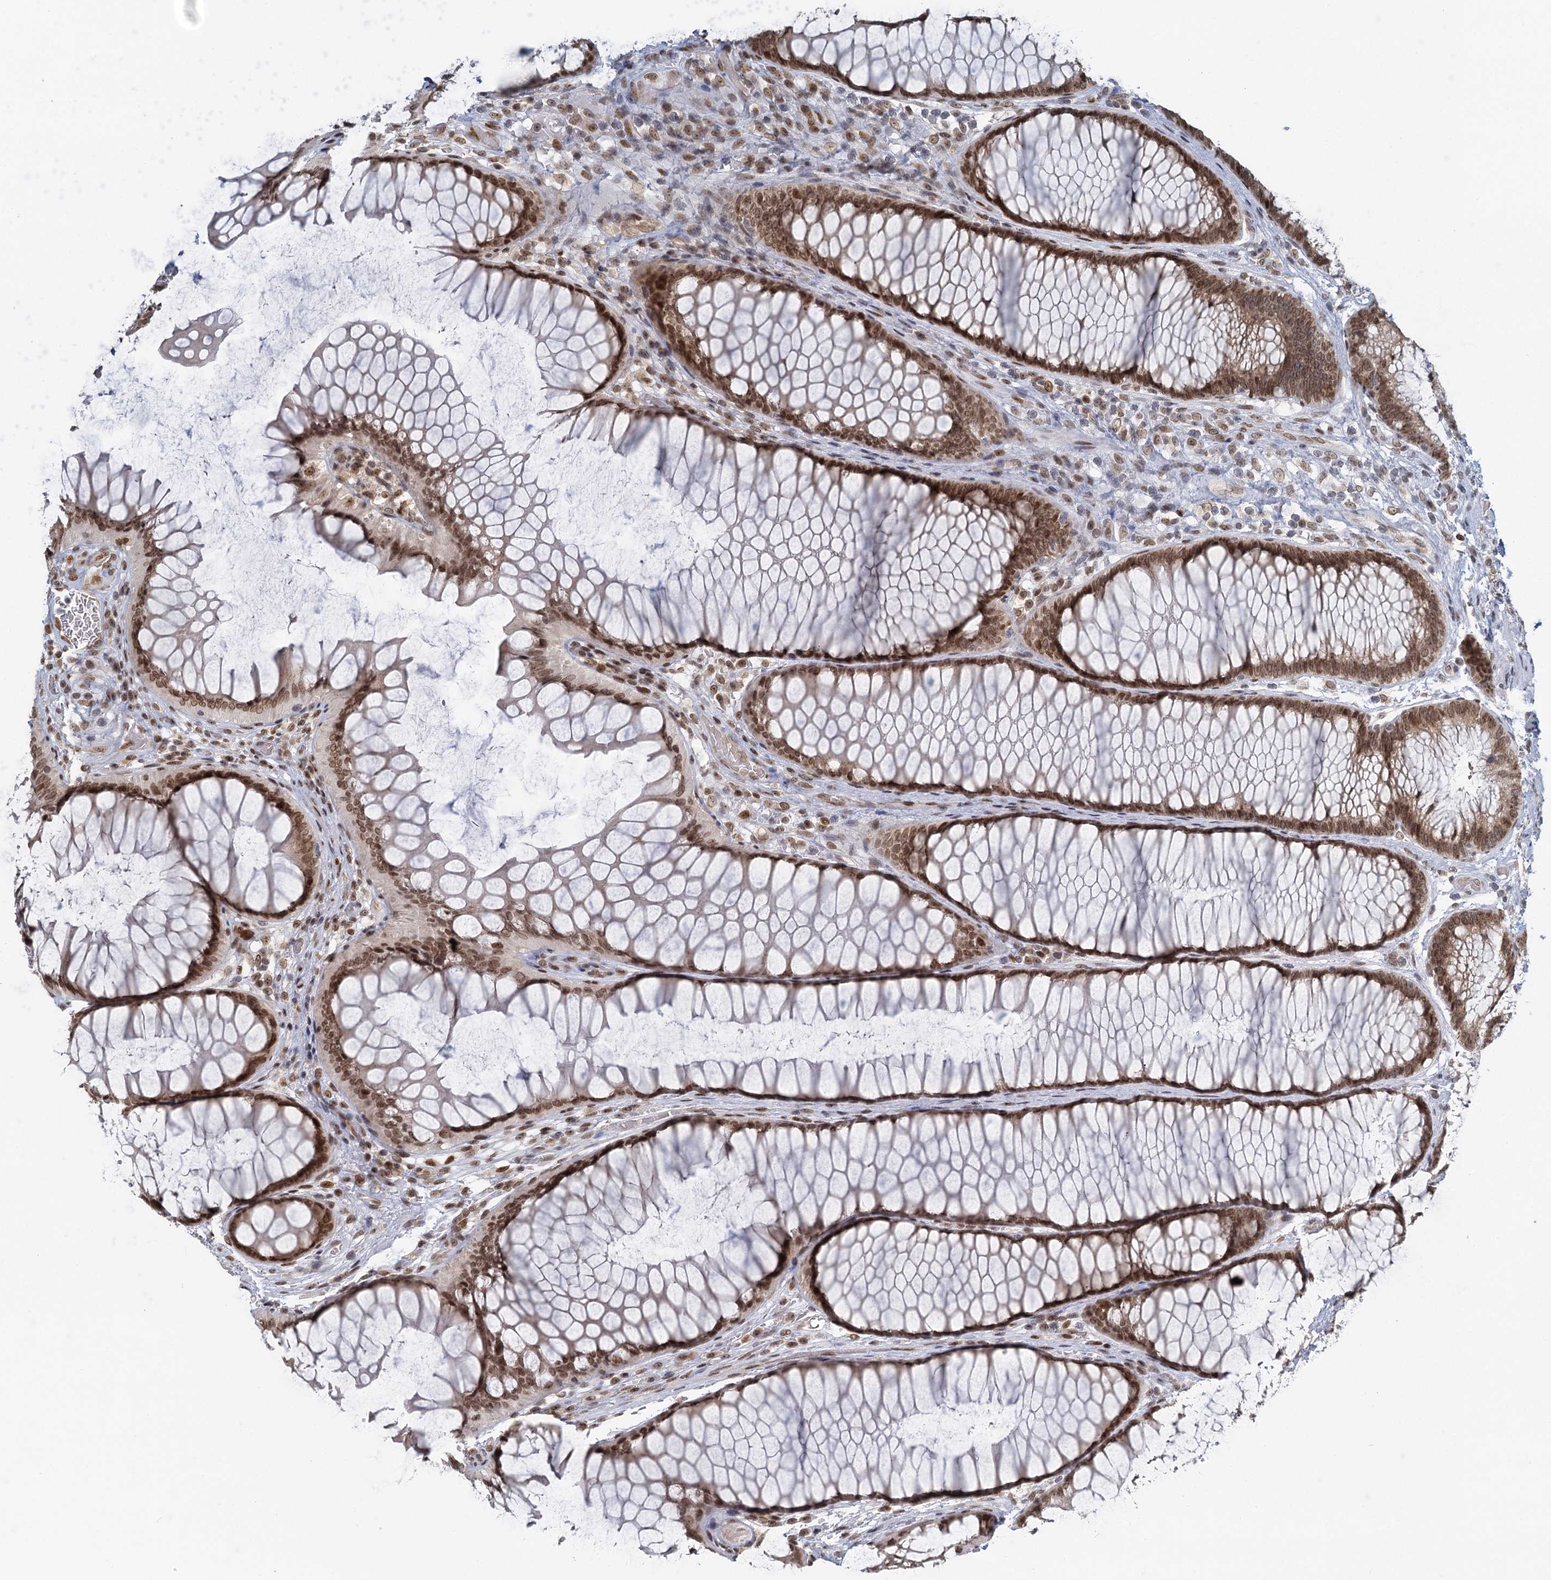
{"staining": {"intensity": "weak", "quantity": ">75%", "location": "nuclear"}, "tissue": "colon", "cell_type": "Endothelial cells", "image_type": "normal", "snomed": [{"axis": "morphology", "description": "Normal tissue, NOS"}, {"axis": "topography", "description": "Colon"}], "caption": "Protein expression analysis of normal human colon reveals weak nuclear positivity in about >75% of endothelial cells. The staining was performed using DAB (3,3'-diaminobenzidine) to visualize the protein expression in brown, while the nuclei were stained in blue with hematoxylin (Magnification: 20x).", "gene": "TREX1", "patient": {"sex": "female", "age": 82}}